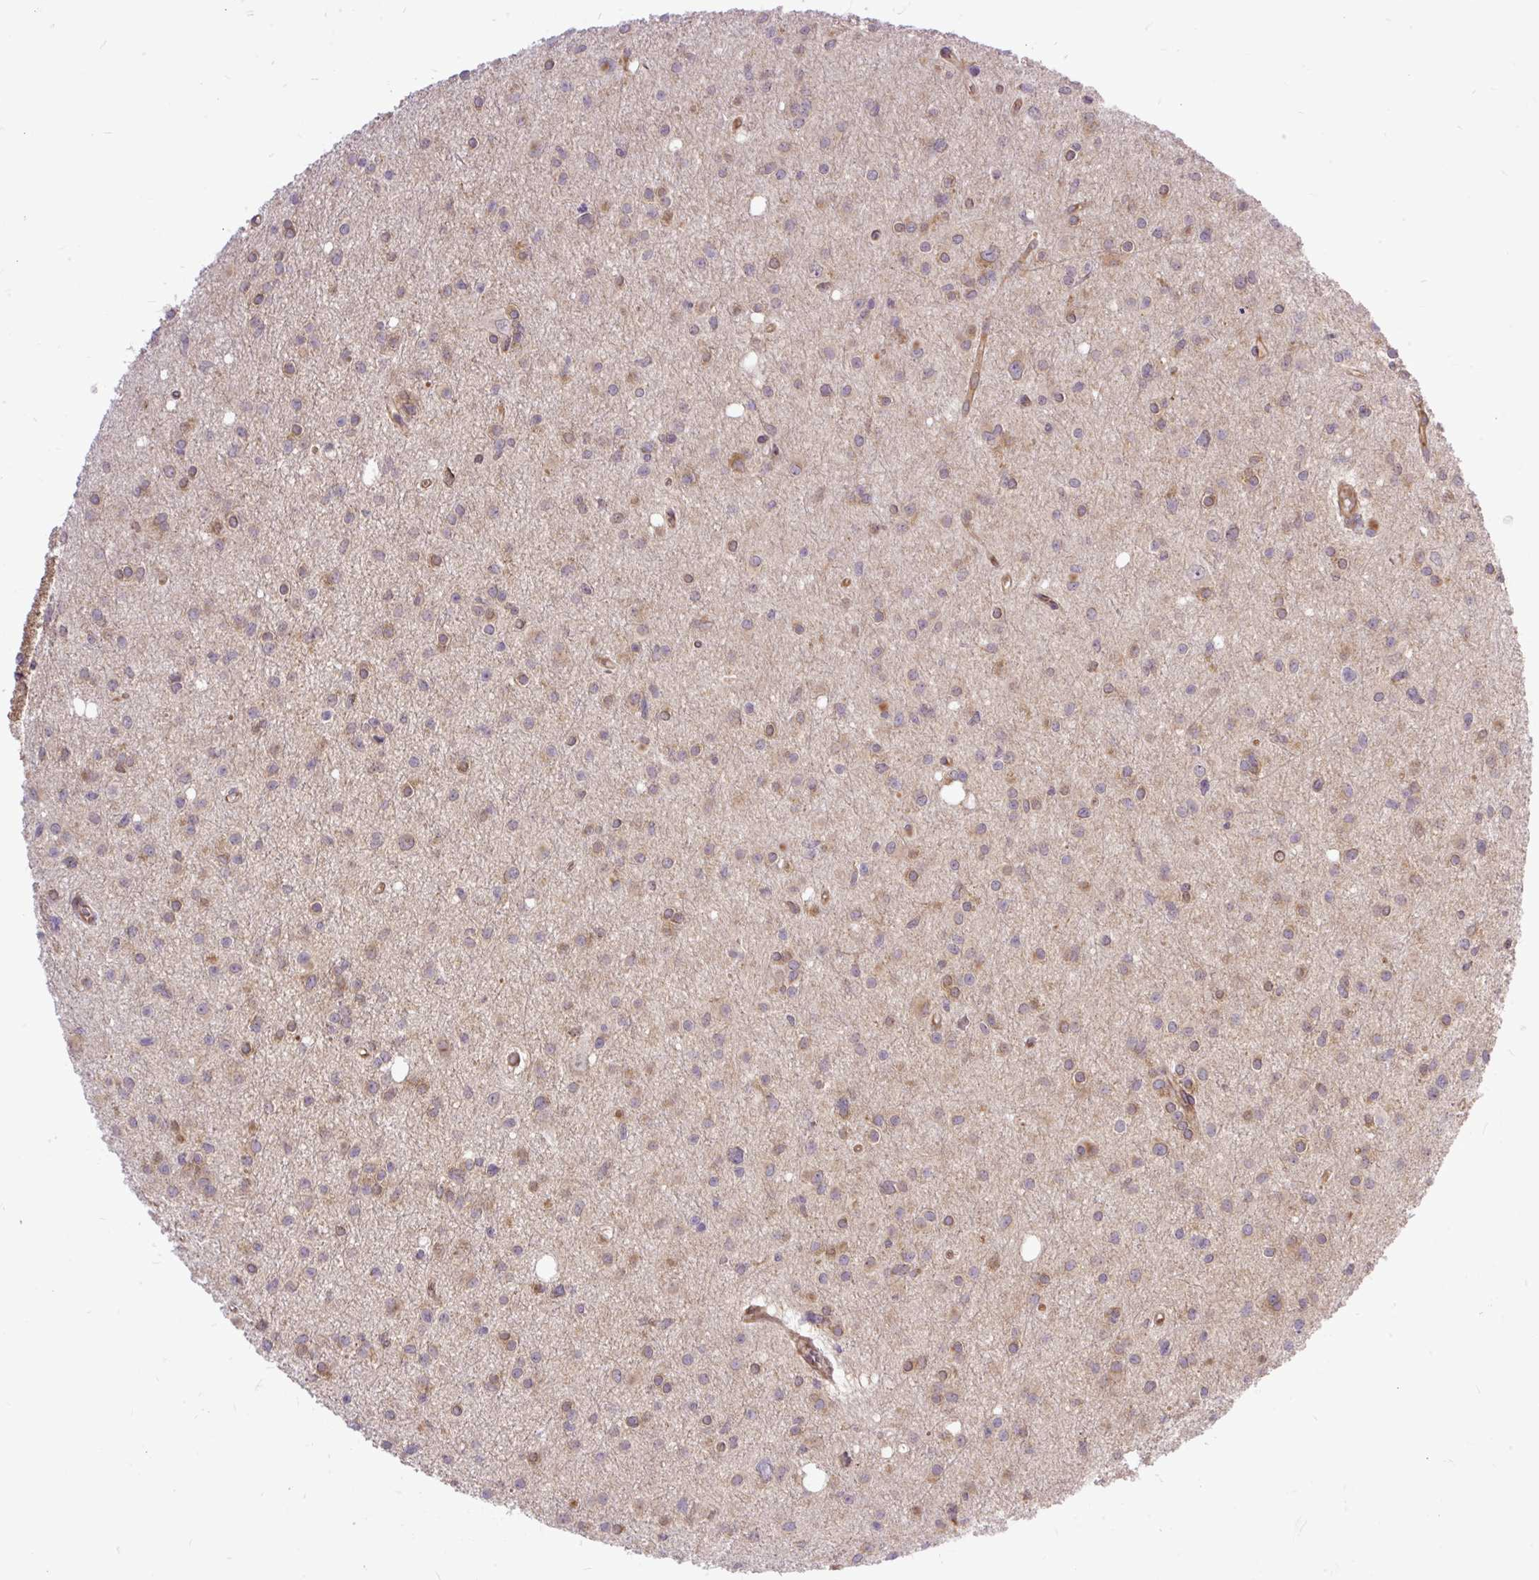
{"staining": {"intensity": "weak", "quantity": "<25%", "location": "cytoplasmic/membranous"}, "tissue": "glioma", "cell_type": "Tumor cells", "image_type": "cancer", "snomed": [{"axis": "morphology", "description": "Glioma, malignant, High grade"}, {"axis": "topography", "description": "Brain"}], "caption": "Glioma stained for a protein using immunohistochemistry (IHC) demonstrates no expression tumor cells.", "gene": "TRIM17", "patient": {"sex": "male", "age": 23}}